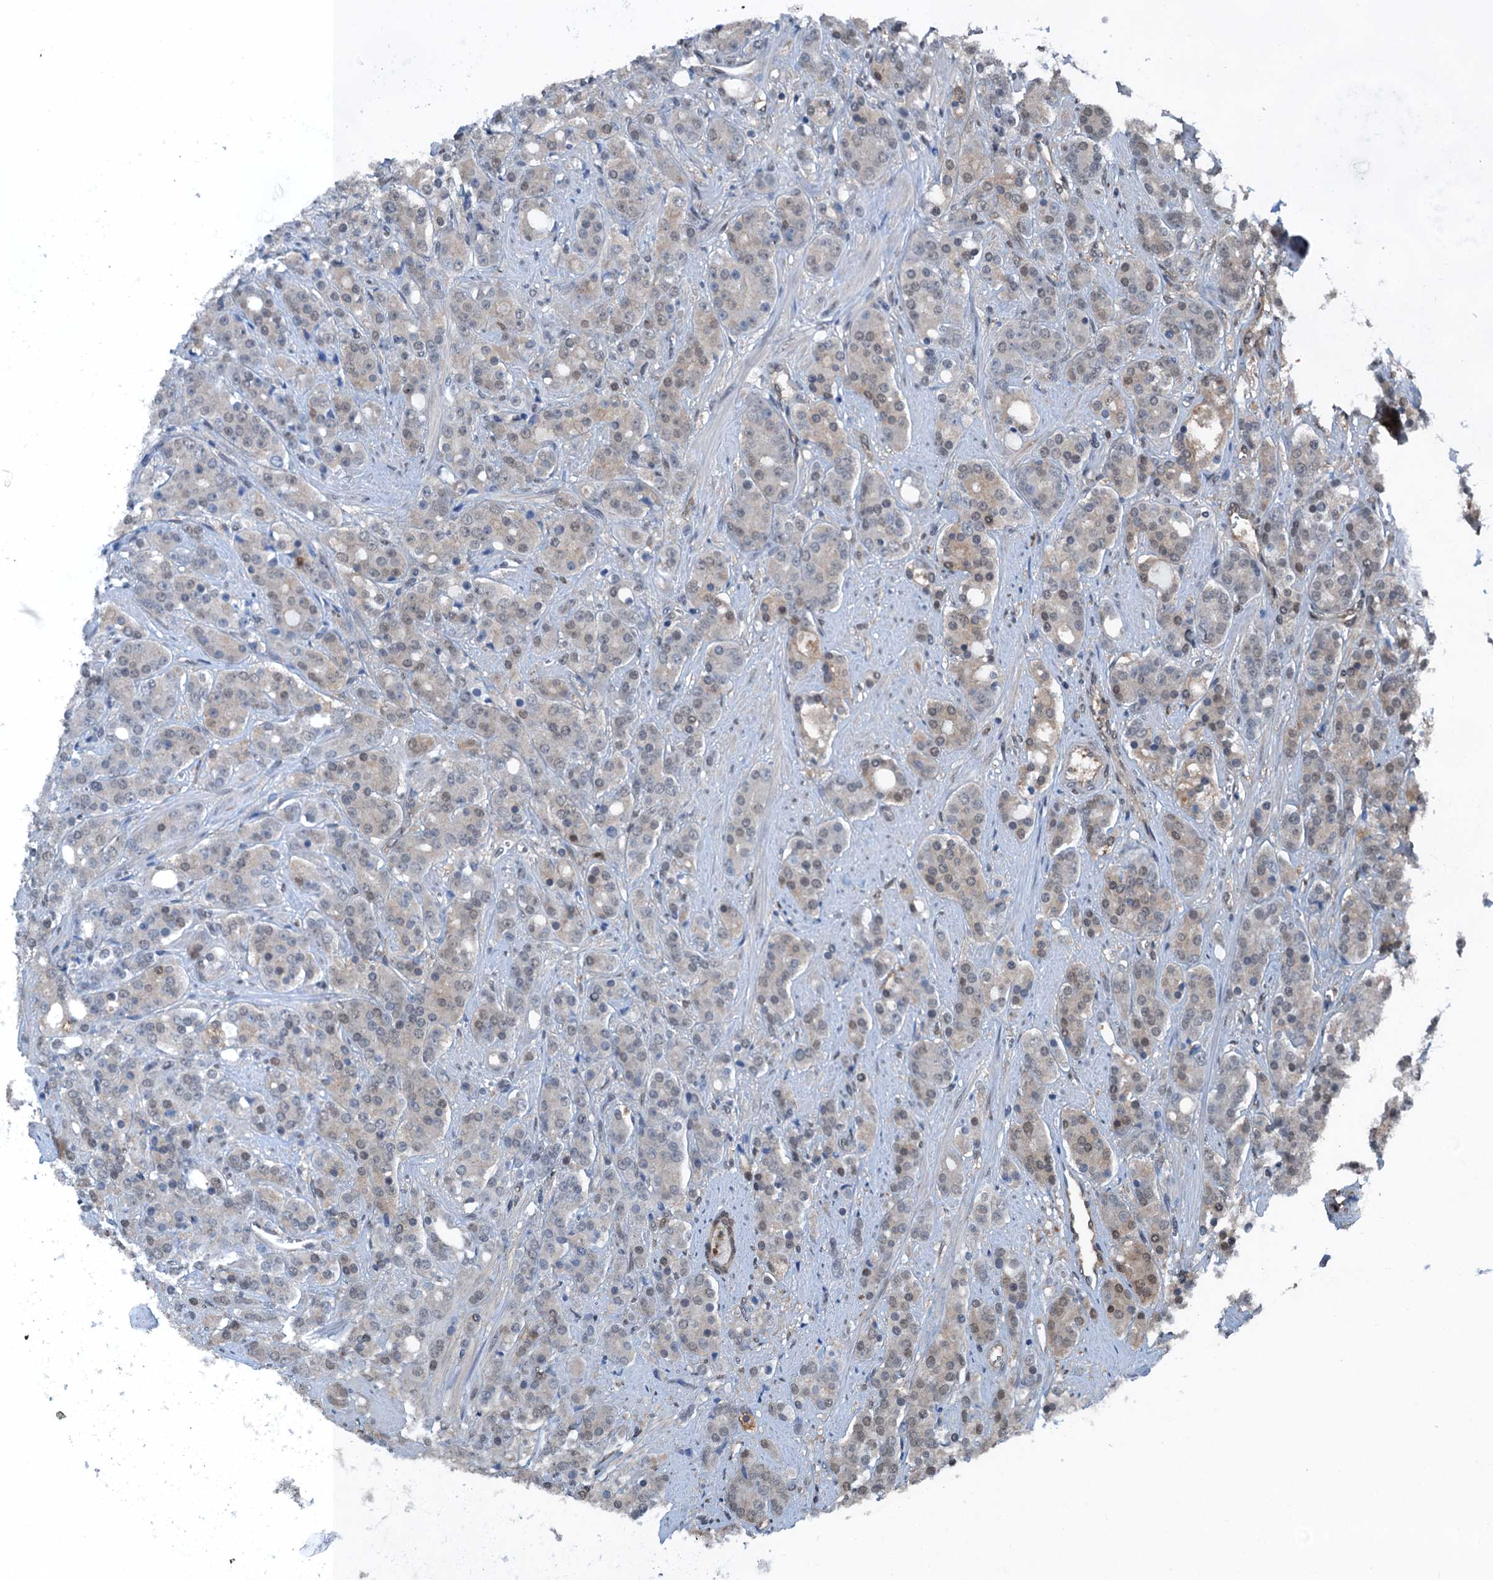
{"staining": {"intensity": "weak", "quantity": "<25%", "location": "cytoplasmic/membranous,nuclear"}, "tissue": "prostate cancer", "cell_type": "Tumor cells", "image_type": "cancer", "snomed": [{"axis": "morphology", "description": "Adenocarcinoma, High grade"}, {"axis": "topography", "description": "Prostate"}], "caption": "Prostate high-grade adenocarcinoma was stained to show a protein in brown. There is no significant positivity in tumor cells.", "gene": "RNH1", "patient": {"sex": "male", "age": 62}}